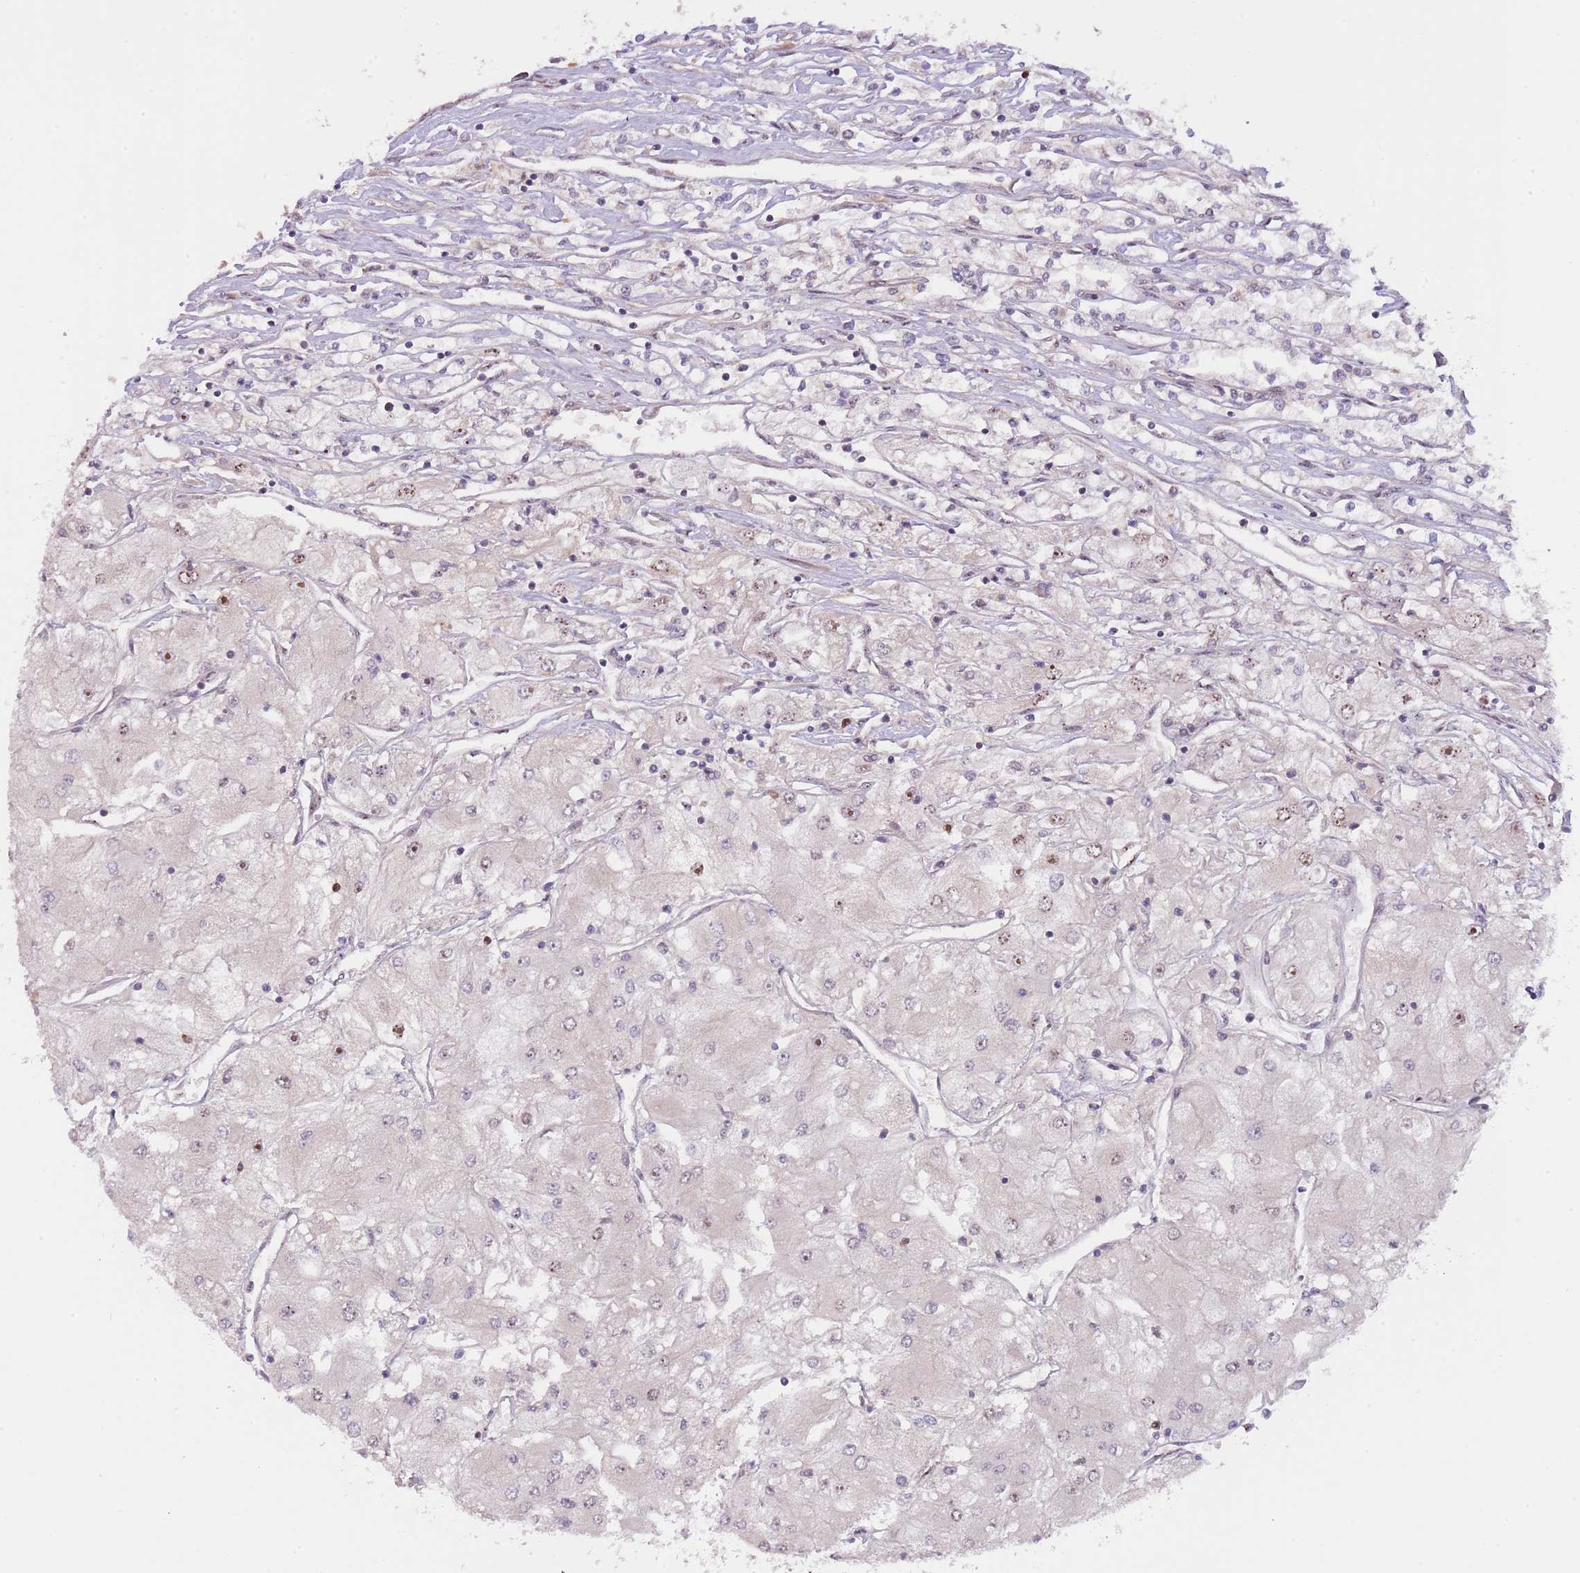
{"staining": {"intensity": "negative", "quantity": "none", "location": "none"}, "tissue": "renal cancer", "cell_type": "Tumor cells", "image_type": "cancer", "snomed": [{"axis": "morphology", "description": "Adenocarcinoma, NOS"}, {"axis": "topography", "description": "Kidney"}], "caption": "IHC of human renal cancer (adenocarcinoma) shows no staining in tumor cells. Brightfield microscopy of immunohistochemistry stained with DAB (brown) and hematoxylin (blue), captured at high magnification.", "gene": "PRR16", "patient": {"sex": "male", "age": 80}}